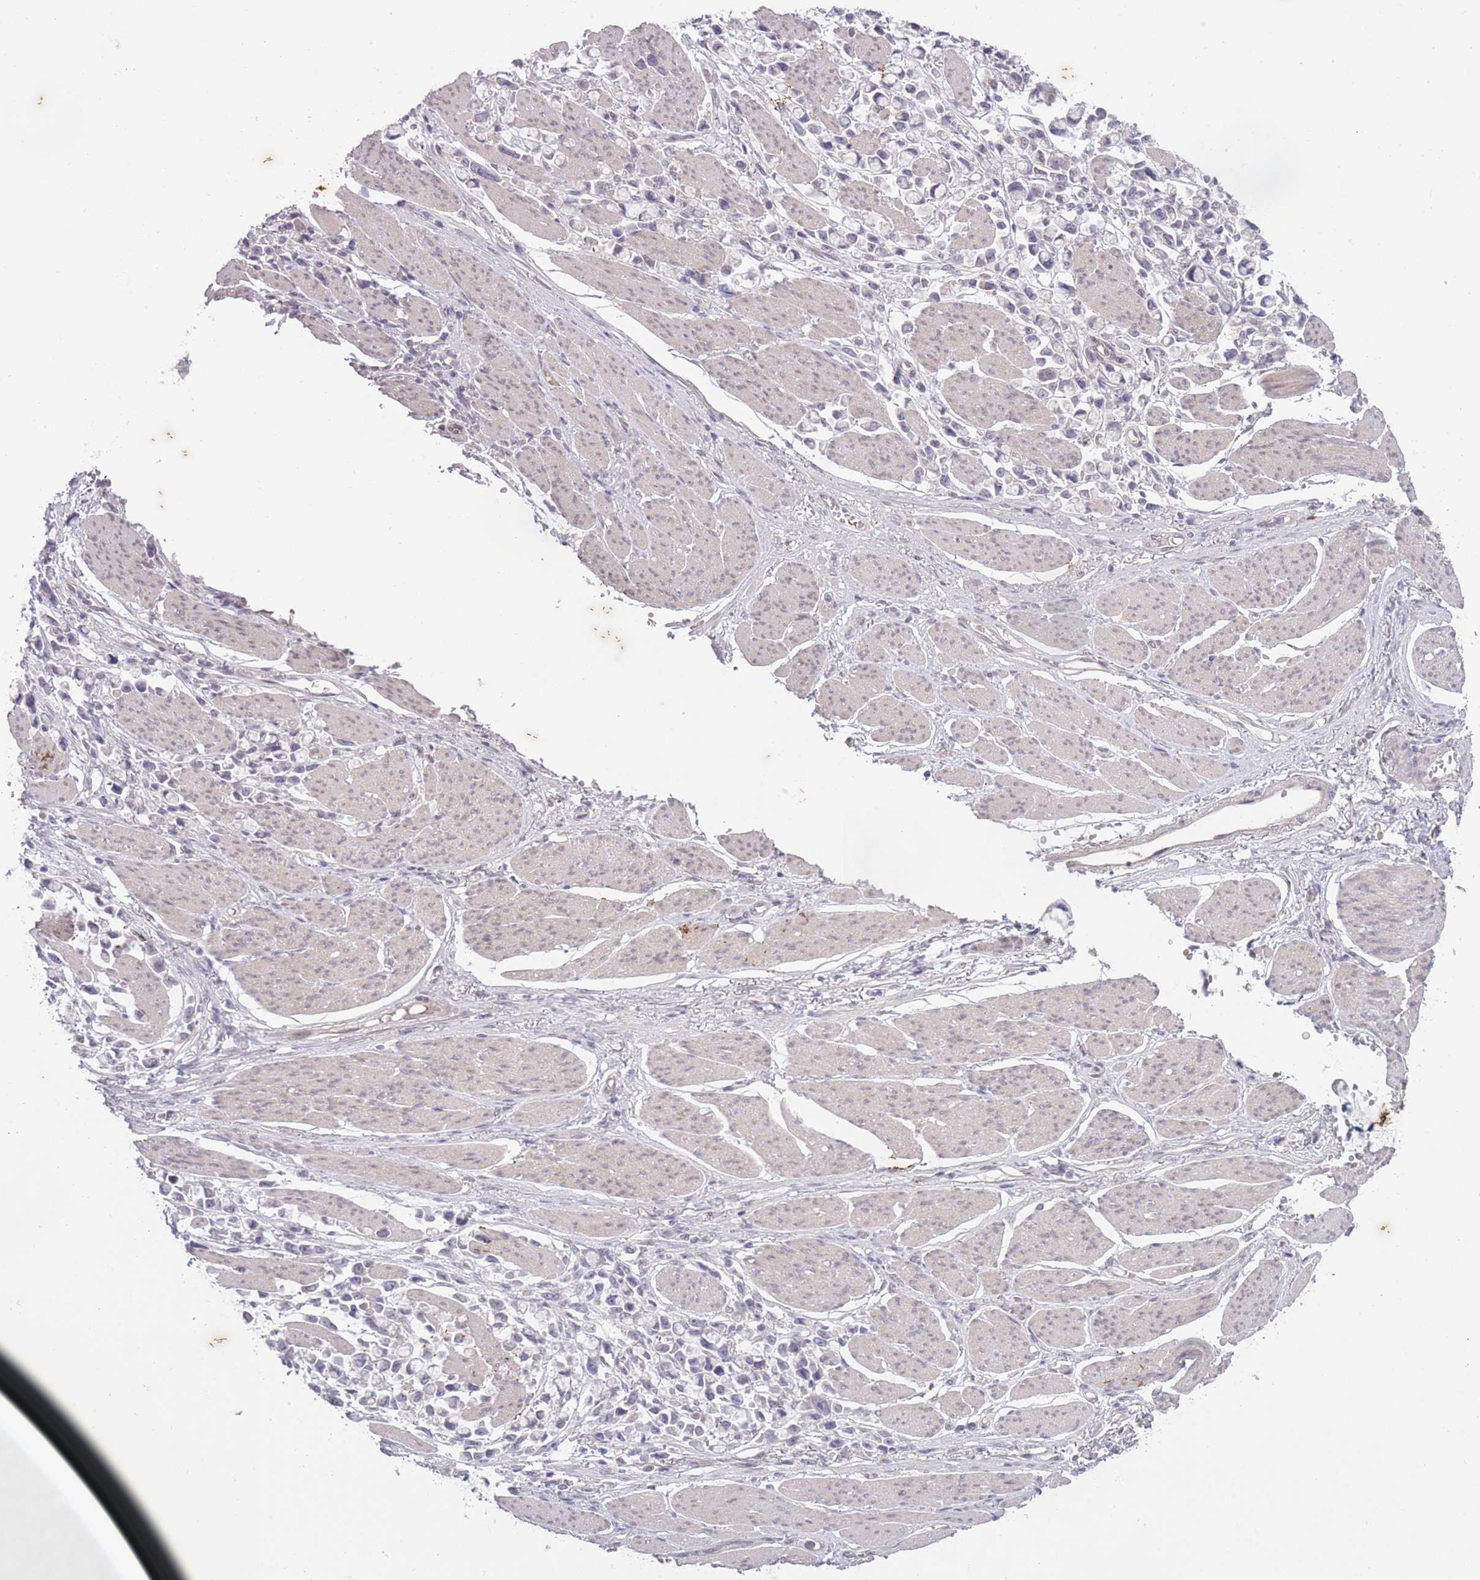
{"staining": {"intensity": "negative", "quantity": "none", "location": "none"}, "tissue": "stomach cancer", "cell_type": "Tumor cells", "image_type": "cancer", "snomed": [{"axis": "morphology", "description": "Adenocarcinoma, NOS"}, {"axis": "topography", "description": "Stomach"}], "caption": "An image of adenocarcinoma (stomach) stained for a protein exhibits no brown staining in tumor cells.", "gene": "ARPIN", "patient": {"sex": "female", "age": 81}}